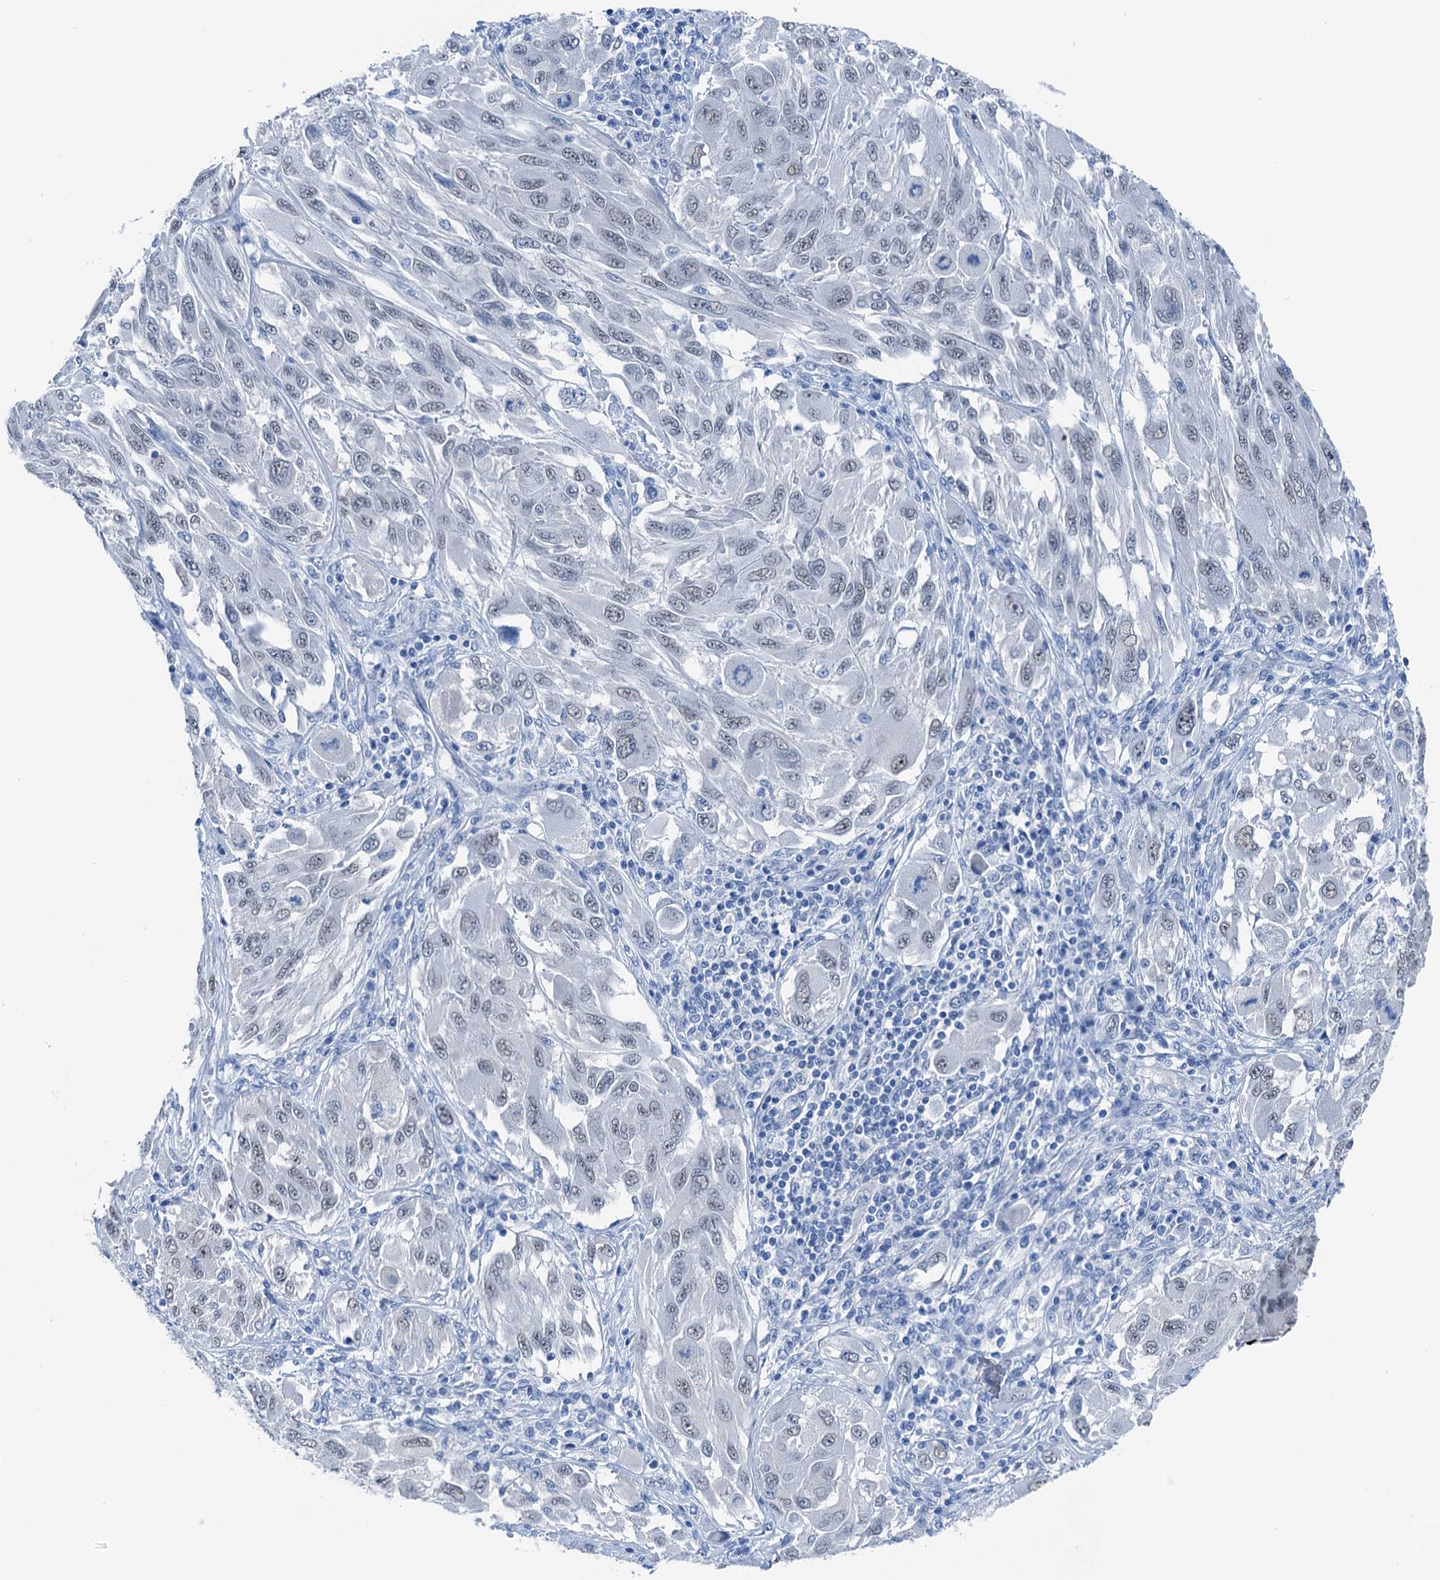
{"staining": {"intensity": "negative", "quantity": "none", "location": "none"}, "tissue": "melanoma", "cell_type": "Tumor cells", "image_type": "cancer", "snomed": [{"axis": "morphology", "description": "Malignant melanoma, NOS"}, {"axis": "topography", "description": "Skin"}], "caption": "DAB (3,3'-diaminobenzidine) immunohistochemical staining of human melanoma demonstrates no significant expression in tumor cells. (DAB (3,3'-diaminobenzidine) IHC visualized using brightfield microscopy, high magnification).", "gene": "CBLN3", "patient": {"sex": "female", "age": 91}}